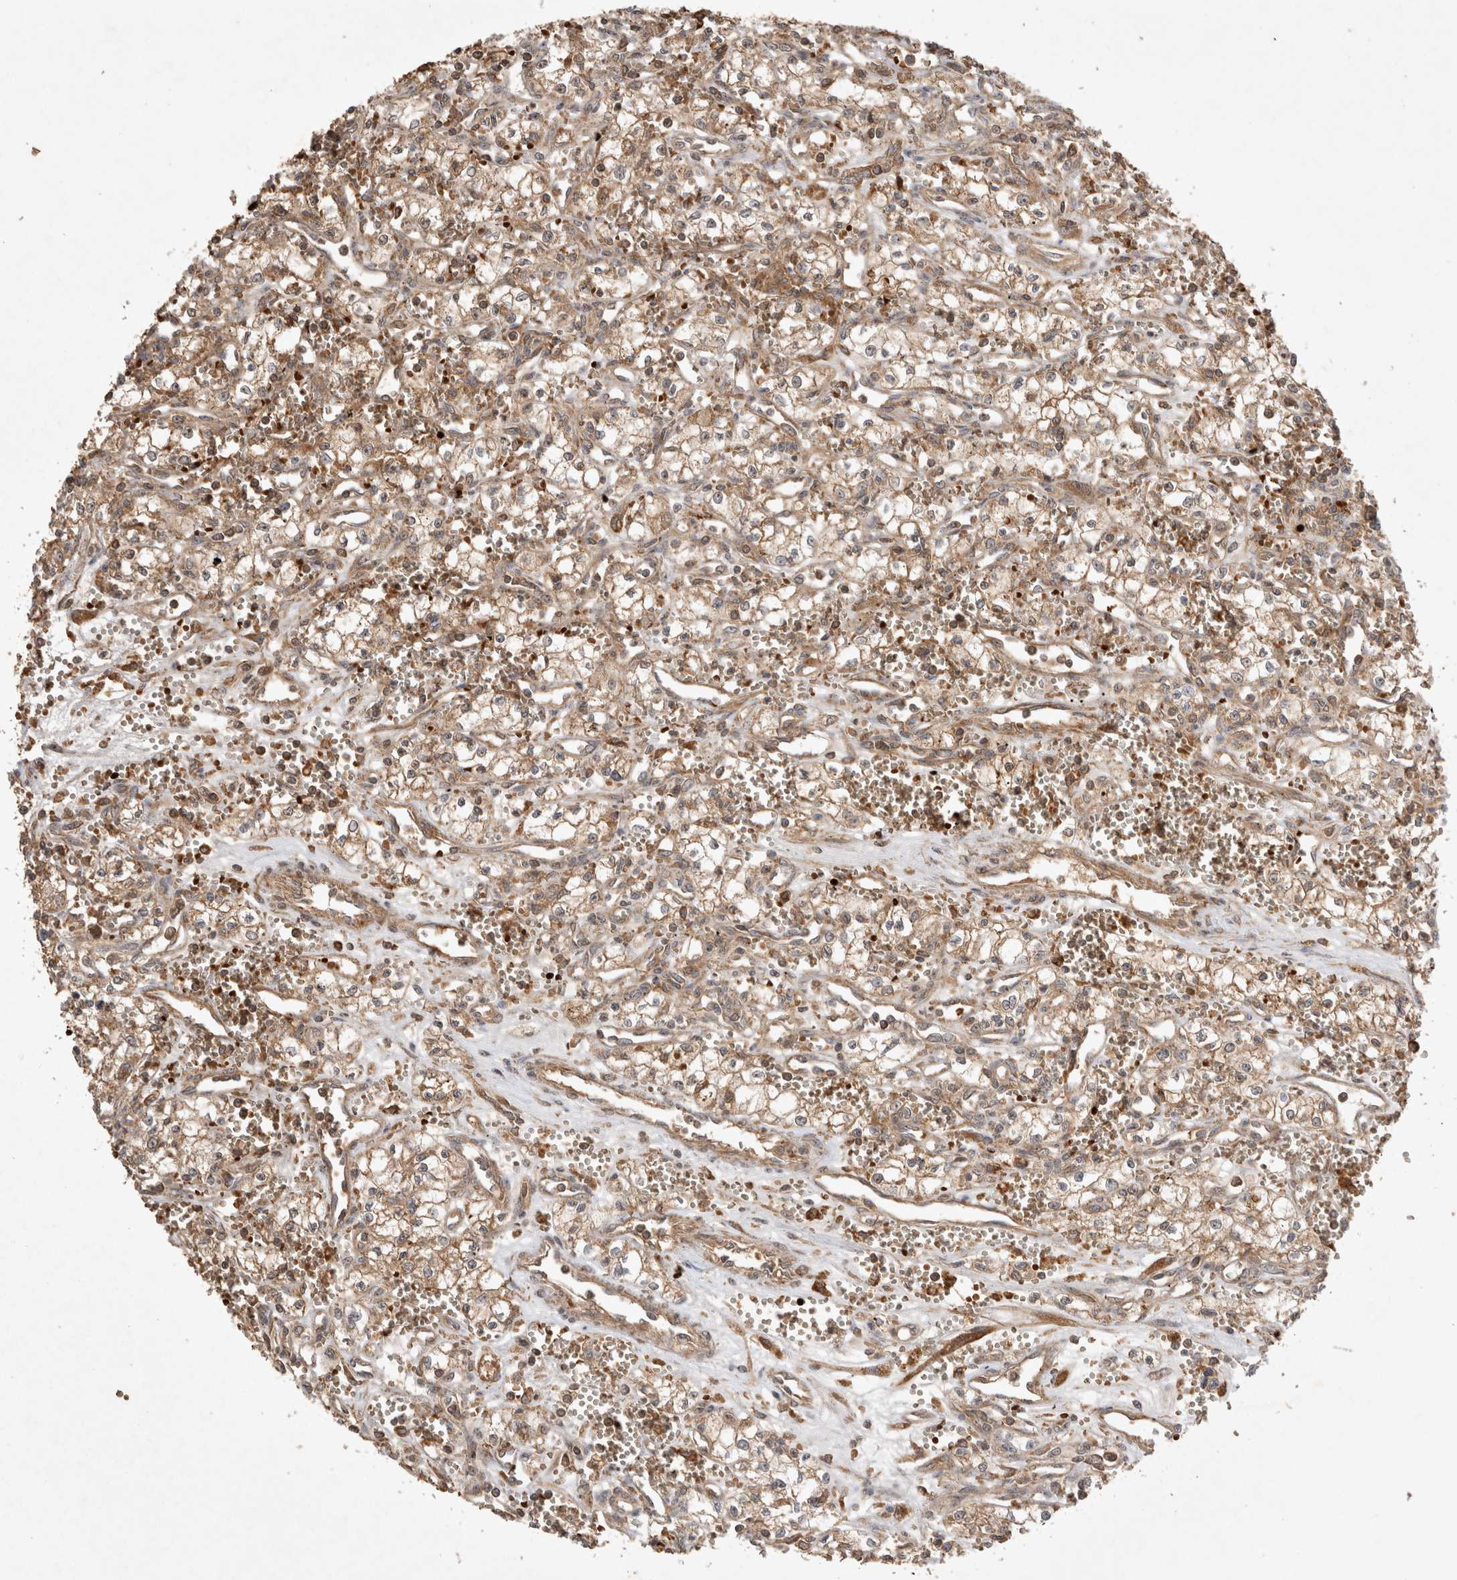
{"staining": {"intensity": "moderate", "quantity": ">75%", "location": "cytoplasmic/membranous"}, "tissue": "renal cancer", "cell_type": "Tumor cells", "image_type": "cancer", "snomed": [{"axis": "morphology", "description": "Adenocarcinoma, NOS"}, {"axis": "topography", "description": "Kidney"}], "caption": "An IHC micrograph of tumor tissue is shown. Protein staining in brown labels moderate cytoplasmic/membranous positivity in renal adenocarcinoma within tumor cells.", "gene": "FAM221A", "patient": {"sex": "male", "age": 59}}